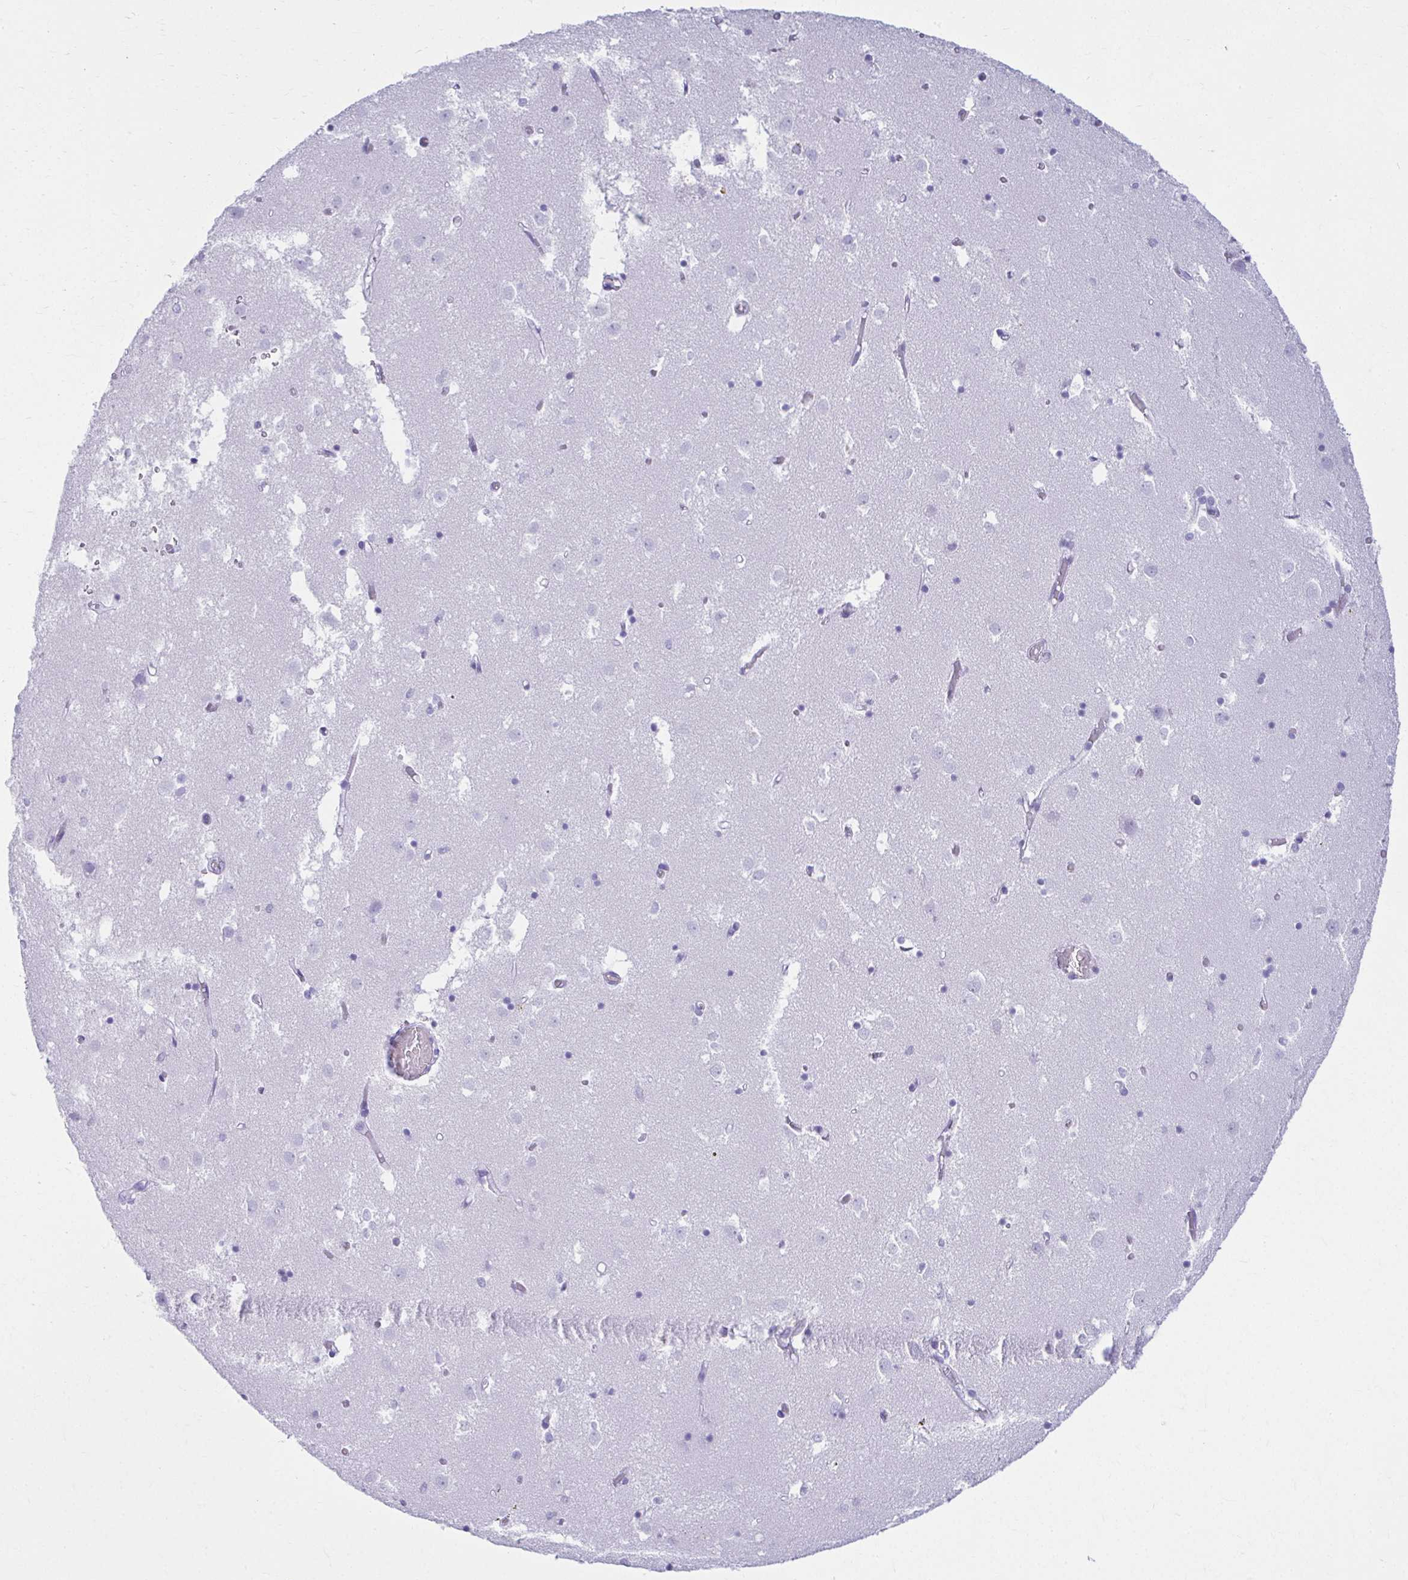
{"staining": {"intensity": "negative", "quantity": "none", "location": "none"}, "tissue": "caudate", "cell_type": "Glial cells", "image_type": "normal", "snomed": [{"axis": "morphology", "description": "Normal tissue, NOS"}, {"axis": "topography", "description": "Lateral ventricle wall"}], "caption": "This photomicrograph is of normal caudate stained with immunohistochemistry (IHC) to label a protein in brown with the nuclei are counter-stained blue. There is no expression in glial cells.", "gene": "ATP4B", "patient": {"sex": "male", "age": 70}}